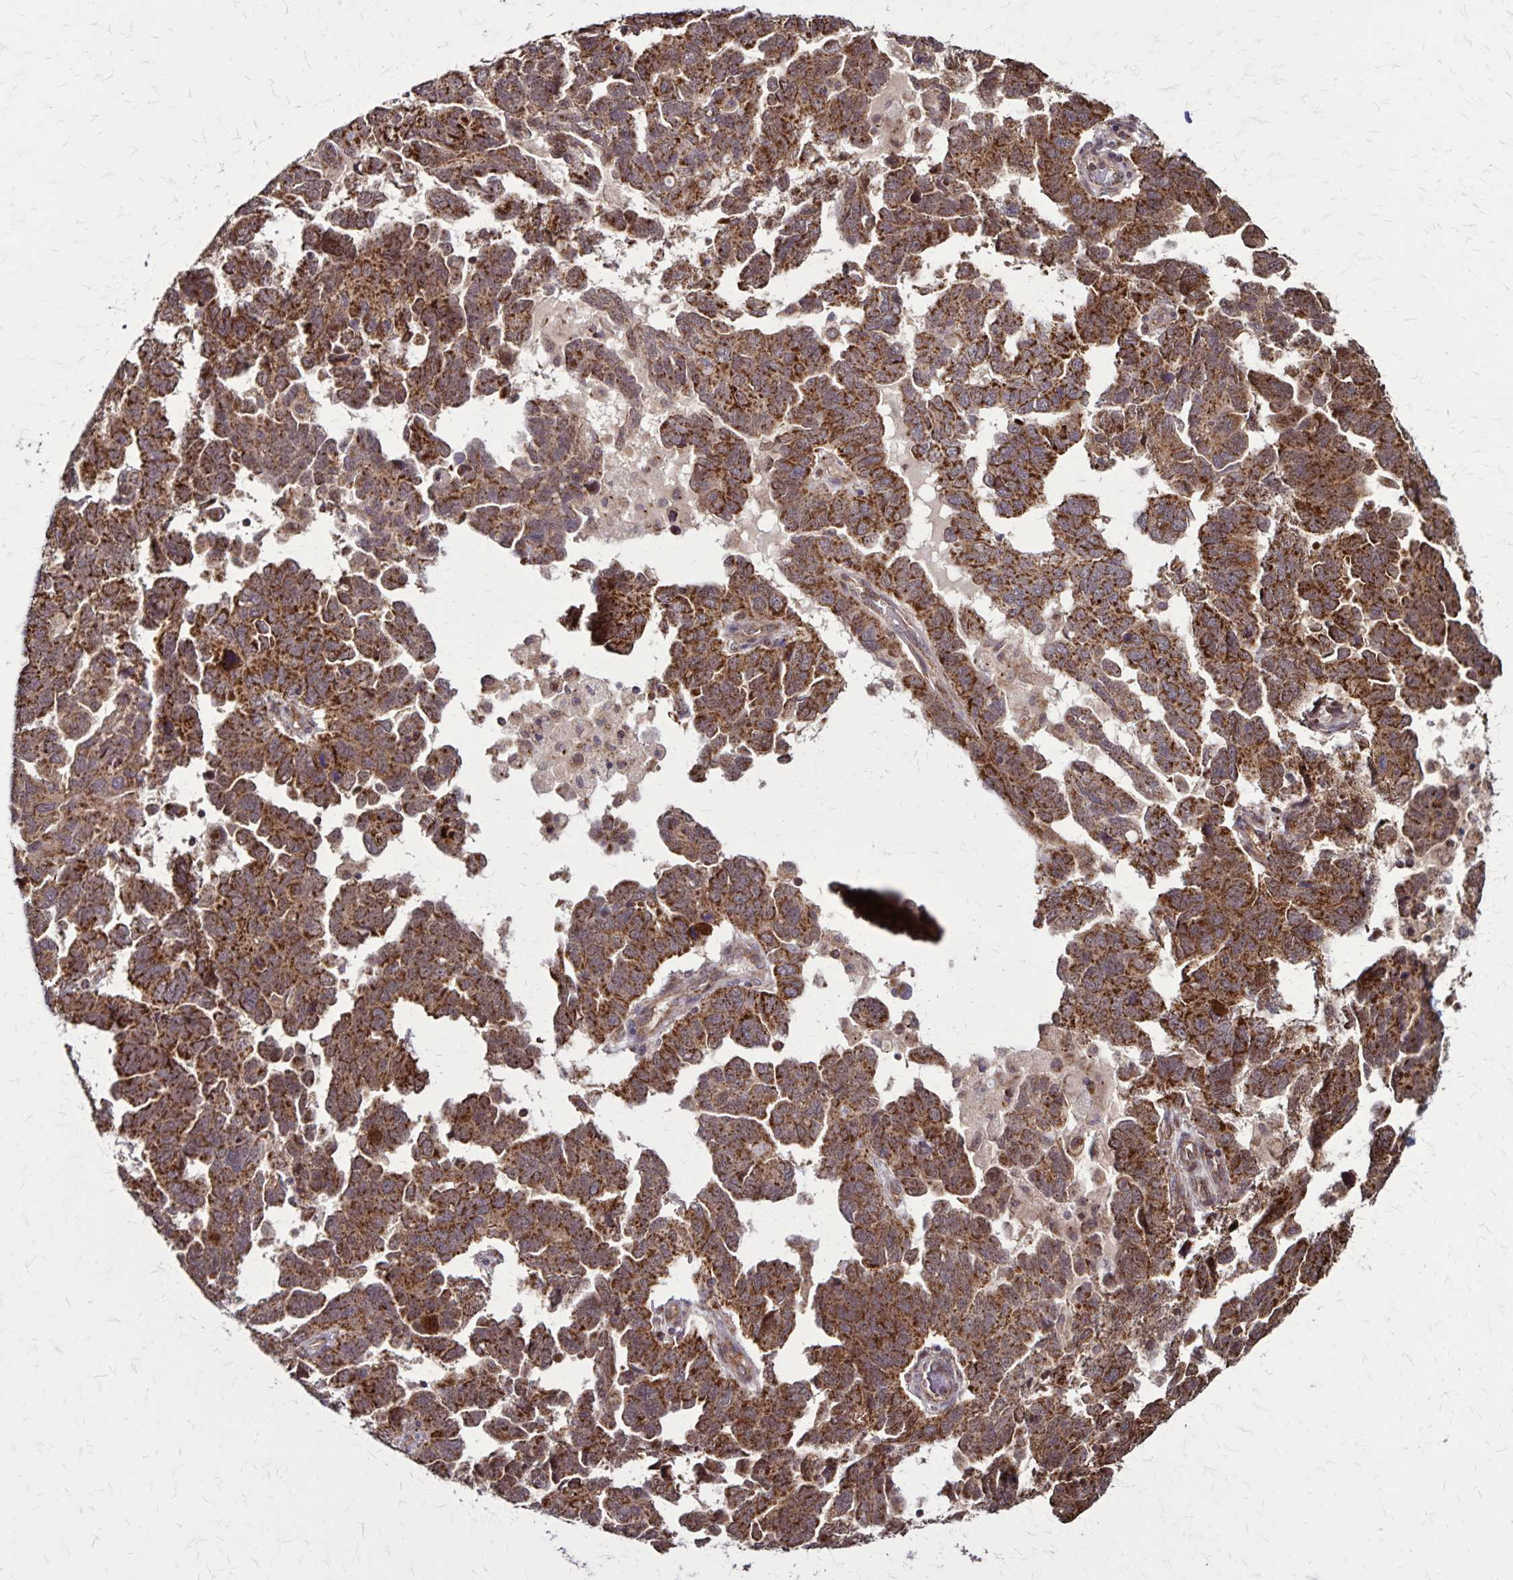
{"staining": {"intensity": "strong", "quantity": ">75%", "location": "cytoplasmic/membranous"}, "tissue": "ovarian cancer", "cell_type": "Tumor cells", "image_type": "cancer", "snomed": [{"axis": "morphology", "description": "Cystadenocarcinoma, serous, NOS"}, {"axis": "topography", "description": "Ovary"}], "caption": "Protein analysis of ovarian cancer tissue exhibits strong cytoplasmic/membranous positivity in about >75% of tumor cells.", "gene": "NFS1", "patient": {"sex": "female", "age": 64}}